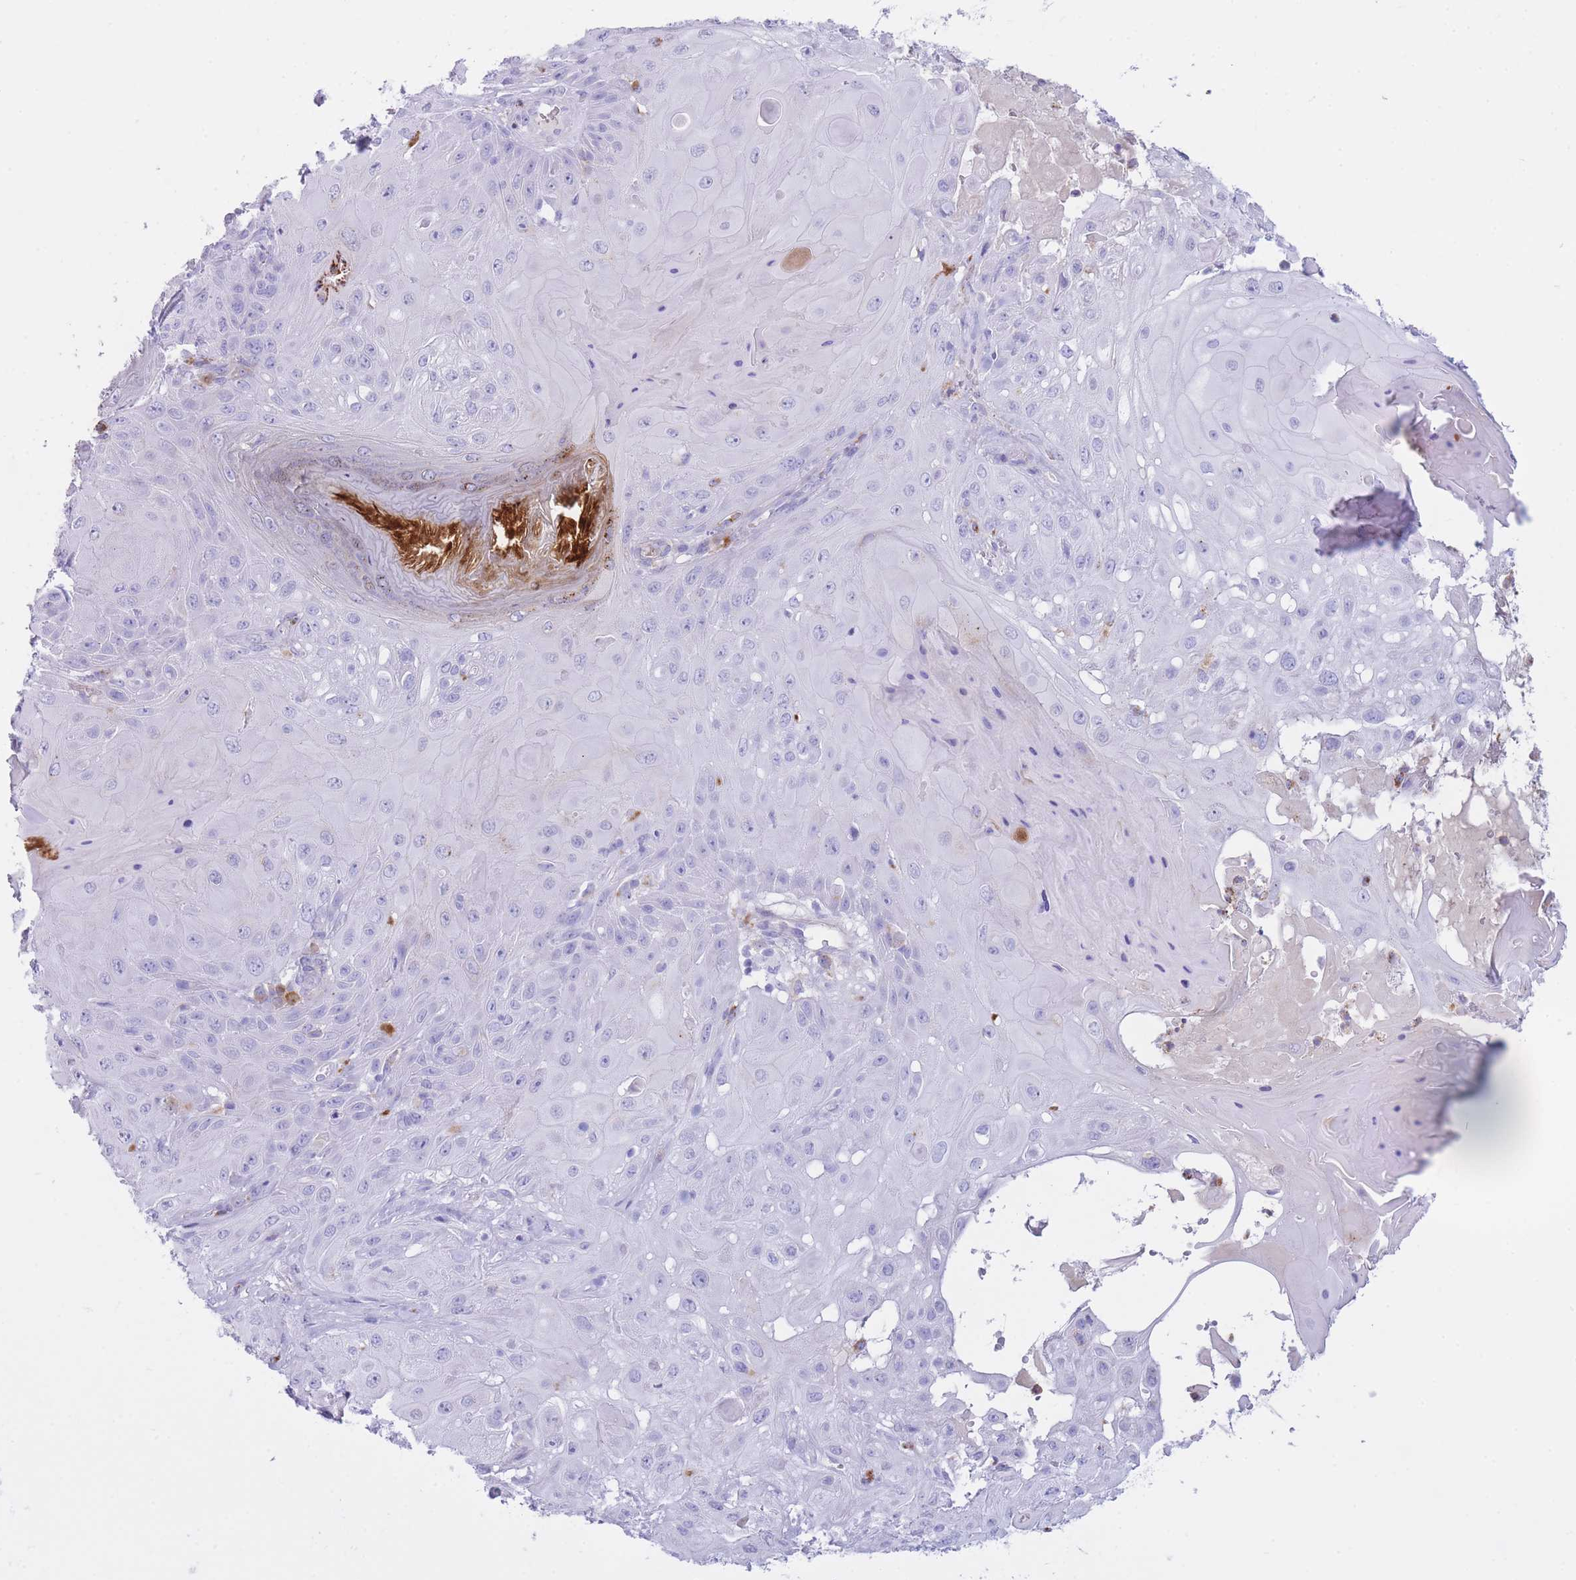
{"staining": {"intensity": "negative", "quantity": "none", "location": "none"}, "tissue": "skin cancer", "cell_type": "Tumor cells", "image_type": "cancer", "snomed": [{"axis": "morphology", "description": "Normal tissue, NOS"}, {"axis": "morphology", "description": "Squamous cell carcinoma, NOS"}, {"axis": "topography", "description": "Skin"}, {"axis": "topography", "description": "Cartilage tissue"}], "caption": "Immunohistochemistry image of neoplastic tissue: skin cancer stained with DAB demonstrates no significant protein positivity in tumor cells. (DAB immunohistochemistry, high magnification).", "gene": "PLBD1", "patient": {"sex": "female", "age": 79}}